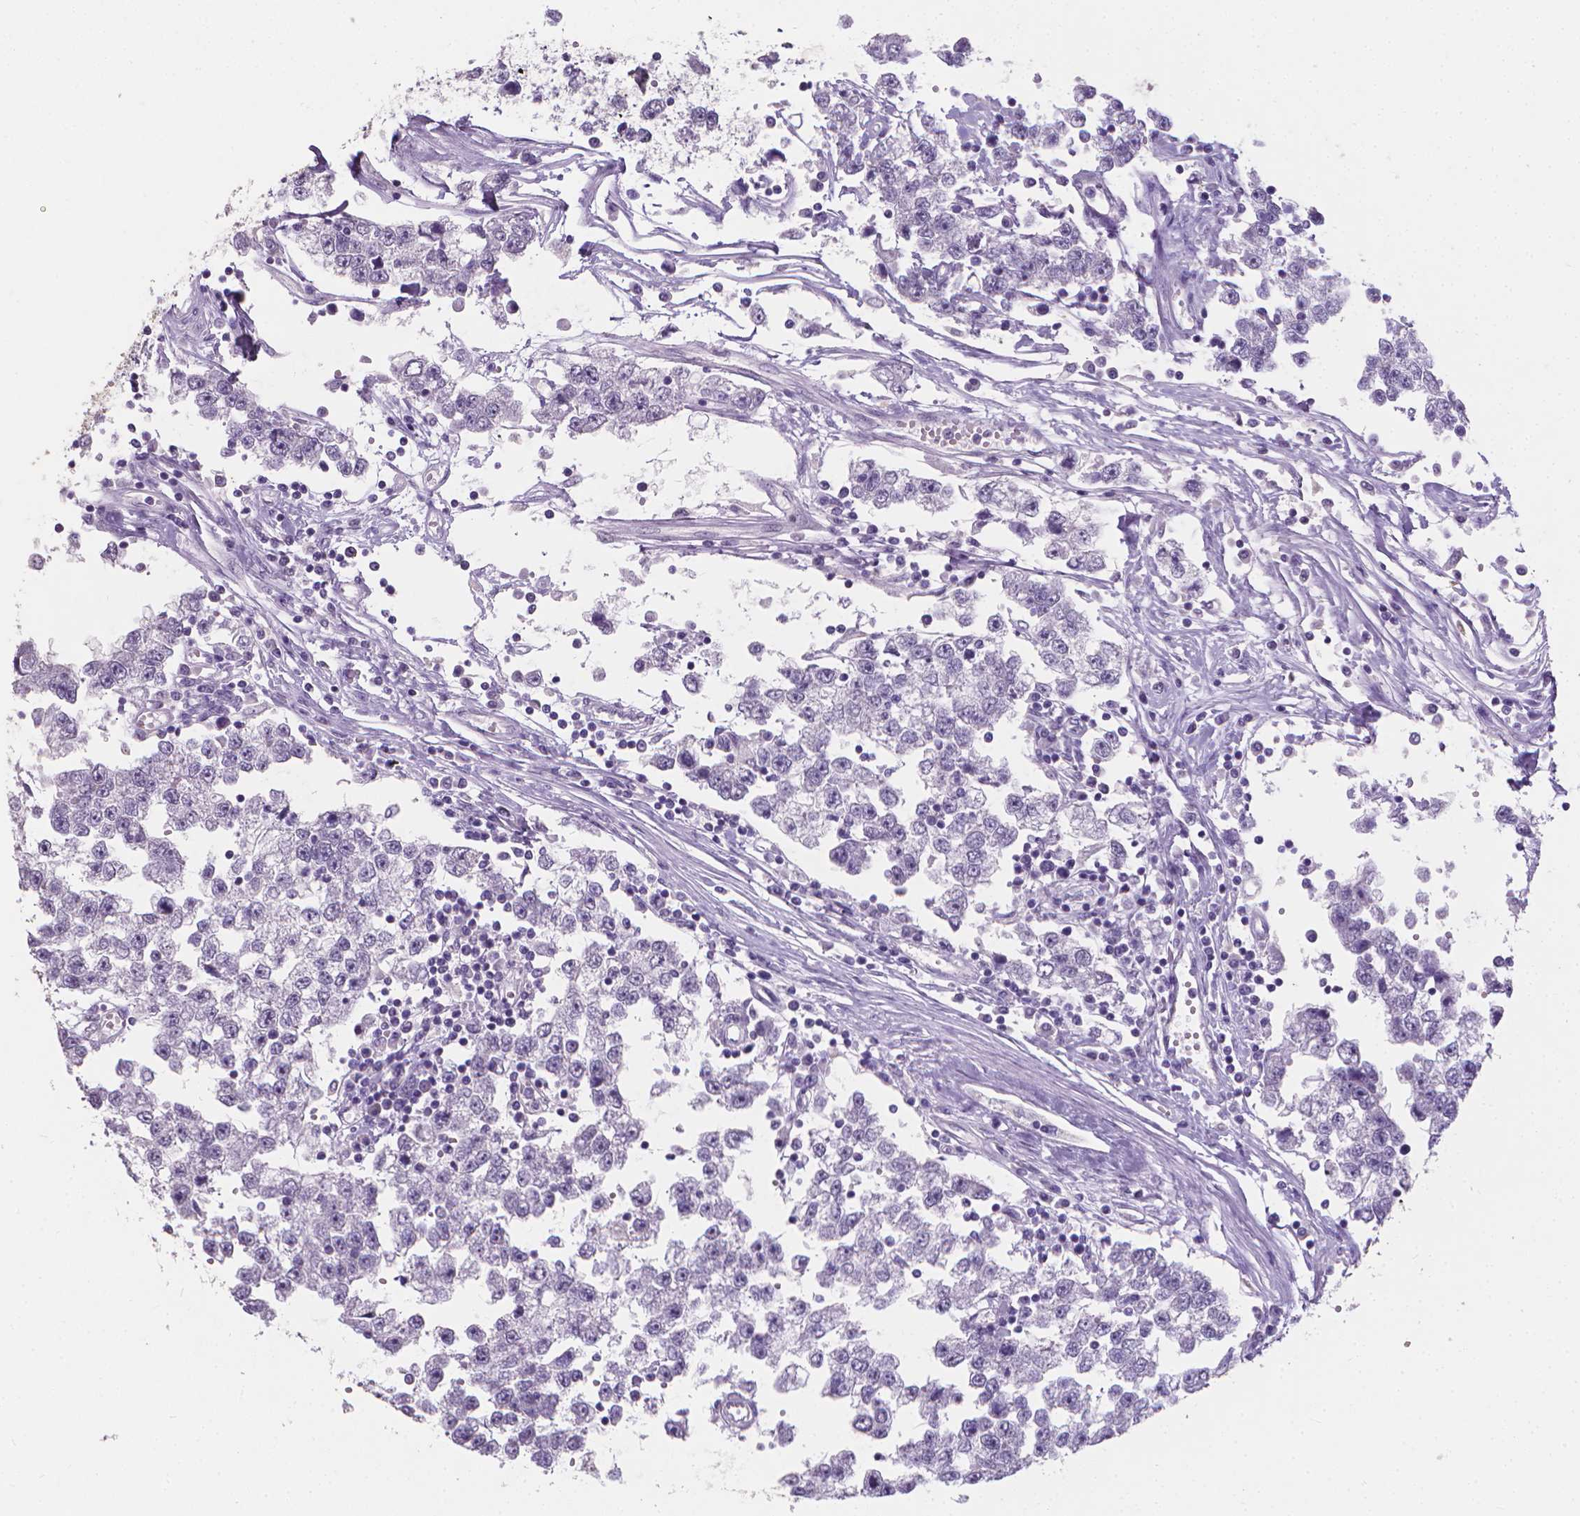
{"staining": {"intensity": "negative", "quantity": "none", "location": "none"}, "tissue": "testis cancer", "cell_type": "Tumor cells", "image_type": "cancer", "snomed": [{"axis": "morphology", "description": "Seminoma, NOS"}, {"axis": "topography", "description": "Testis"}], "caption": "Immunohistochemical staining of testis cancer demonstrates no significant expression in tumor cells.", "gene": "XPNPEP2", "patient": {"sex": "male", "age": 34}}